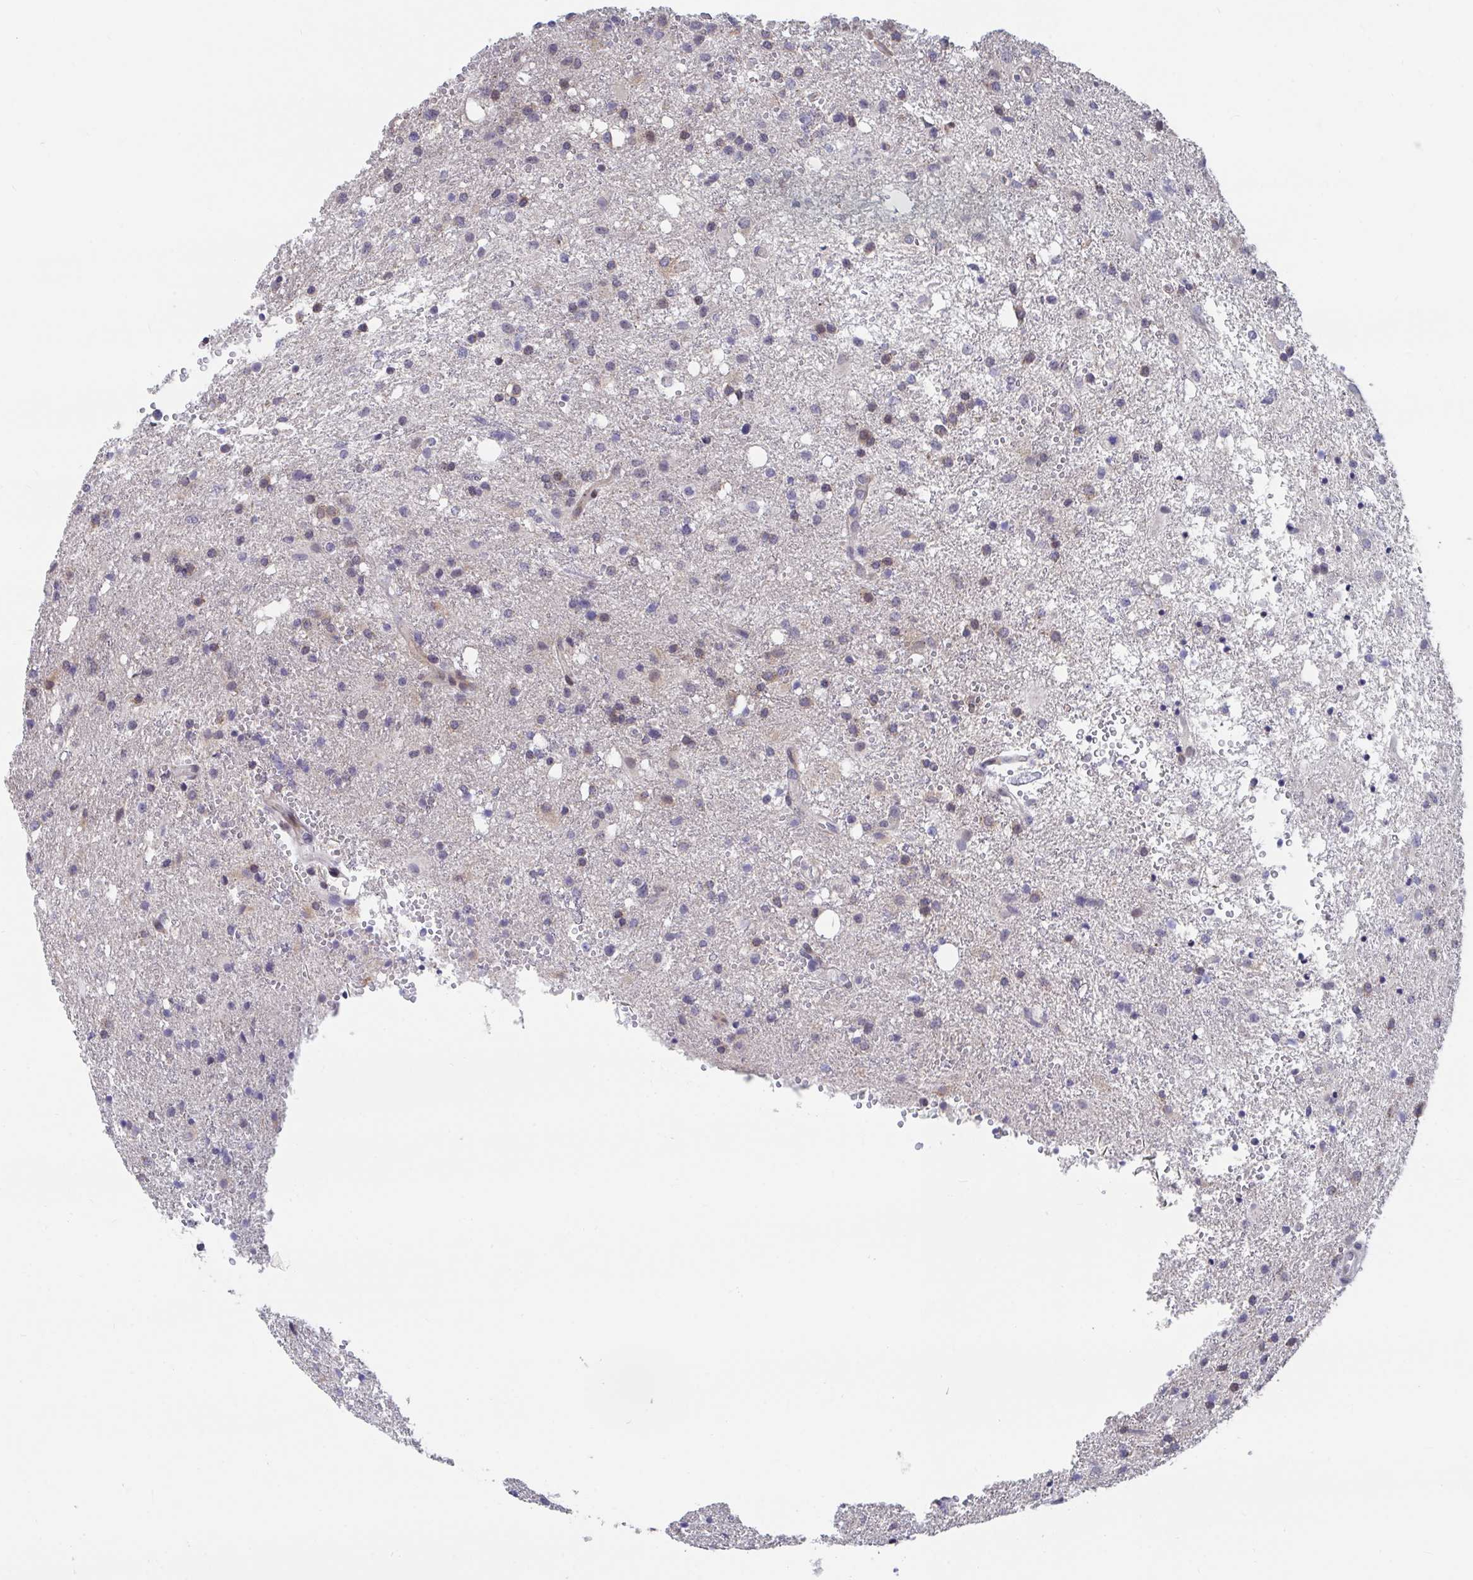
{"staining": {"intensity": "weak", "quantity": "<25%", "location": "cytoplasmic/membranous"}, "tissue": "glioma", "cell_type": "Tumor cells", "image_type": "cancer", "snomed": [{"axis": "morphology", "description": "Glioma, malignant, Low grade"}, {"axis": "topography", "description": "Brain"}], "caption": "Glioma was stained to show a protein in brown. There is no significant expression in tumor cells.", "gene": "FAM156B", "patient": {"sex": "female", "age": 58}}